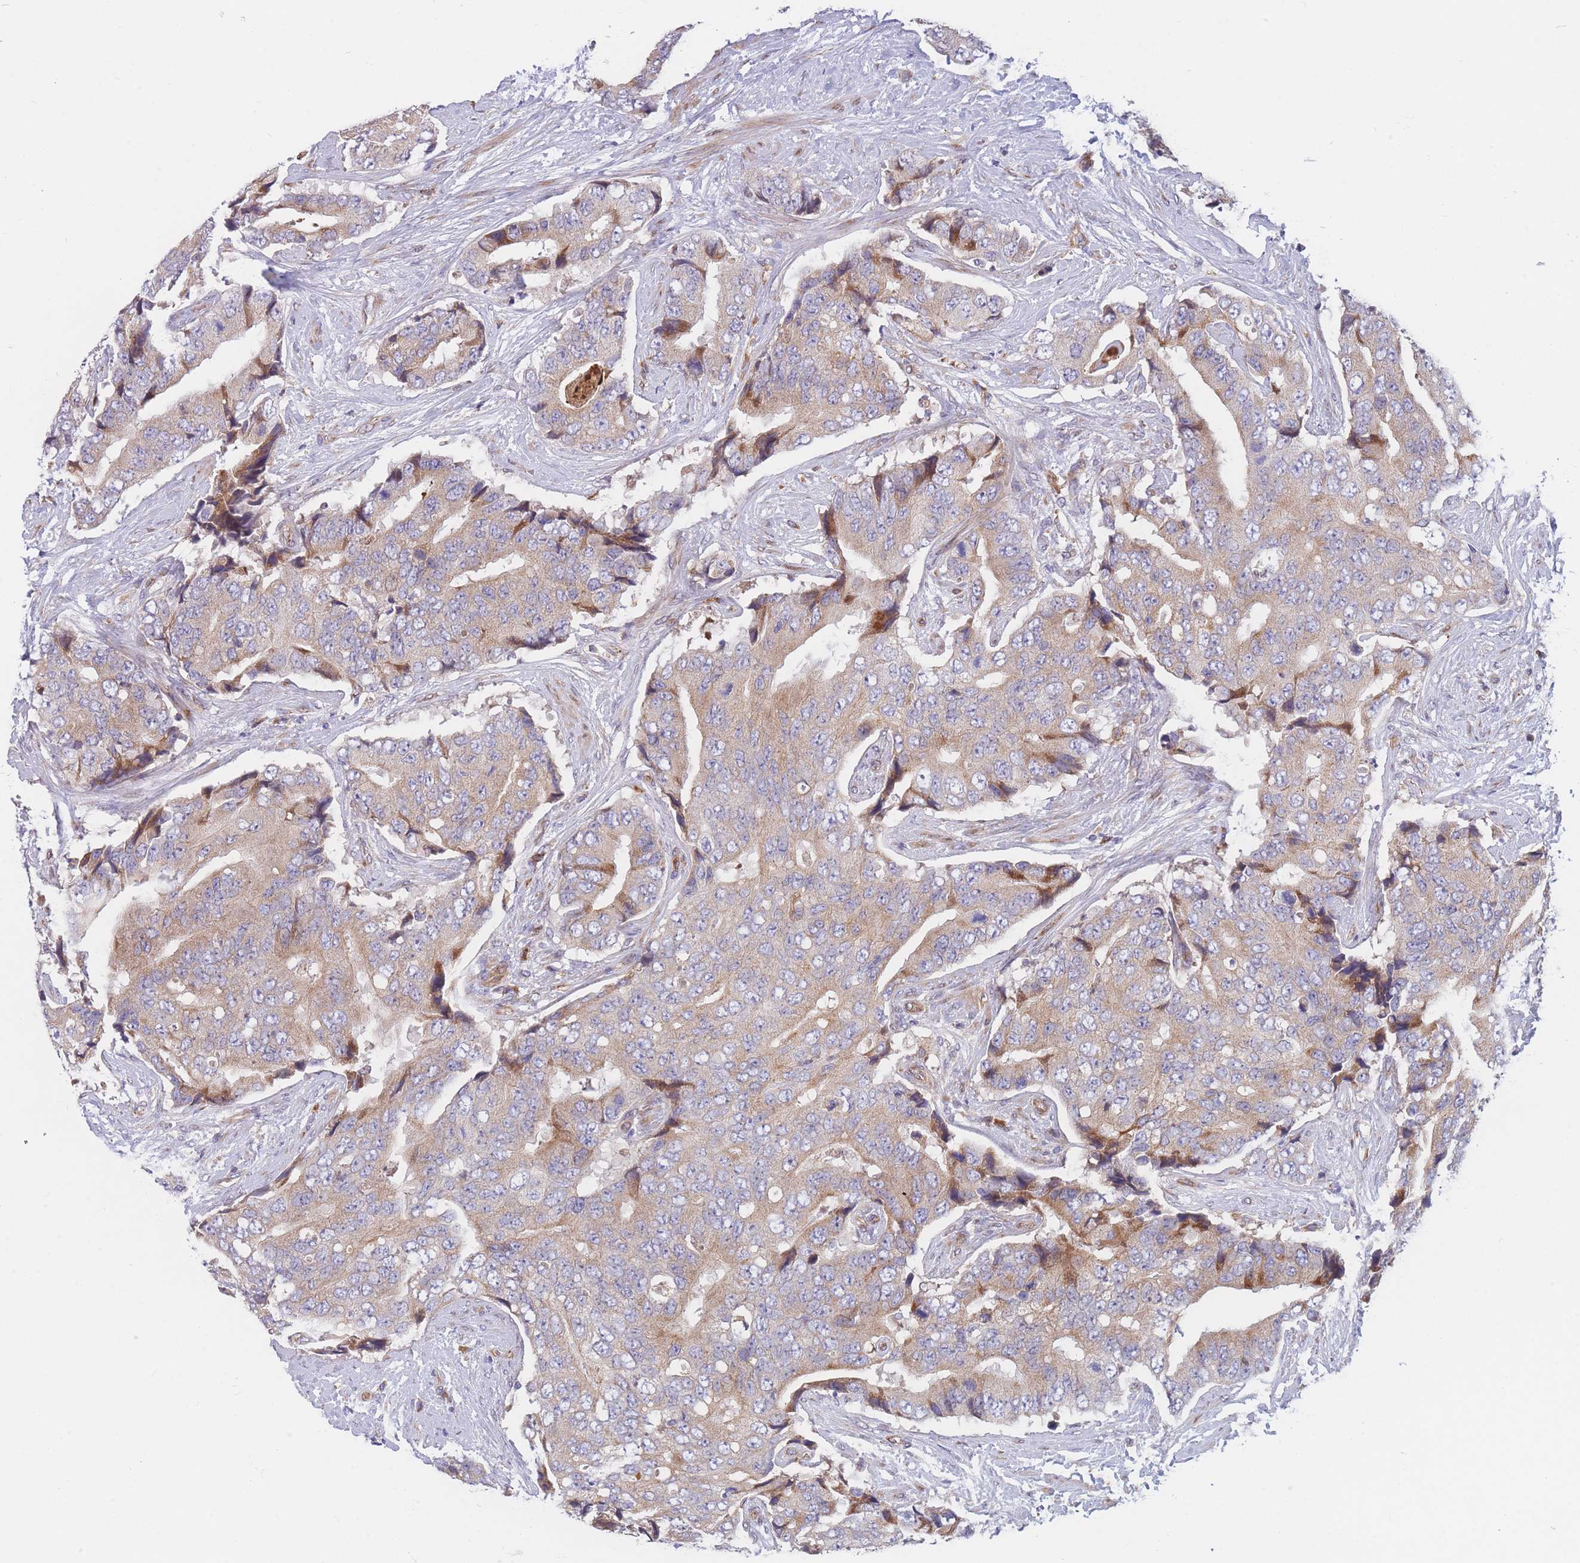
{"staining": {"intensity": "moderate", "quantity": ">75%", "location": "cytoplasmic/membranous"}, "tissue": "prostate cancer", "cell_type": "Tumor cells", "image_type": "cancer", "snomed": [{"axis": "morphology", "description": "Adenocarcinoma, High grade"}, {"axis": "topography", "description": "Prostate"}], "caption": "This photomicrograph displays IHC staining of prostate adenocarcinoma (high-grade), with medium moderate cytoplasmic/membranous positivity in approximately >75% of tumor cells.", "gene": "TMEM131L", "patient": {"sex": "male", "age": 70}}